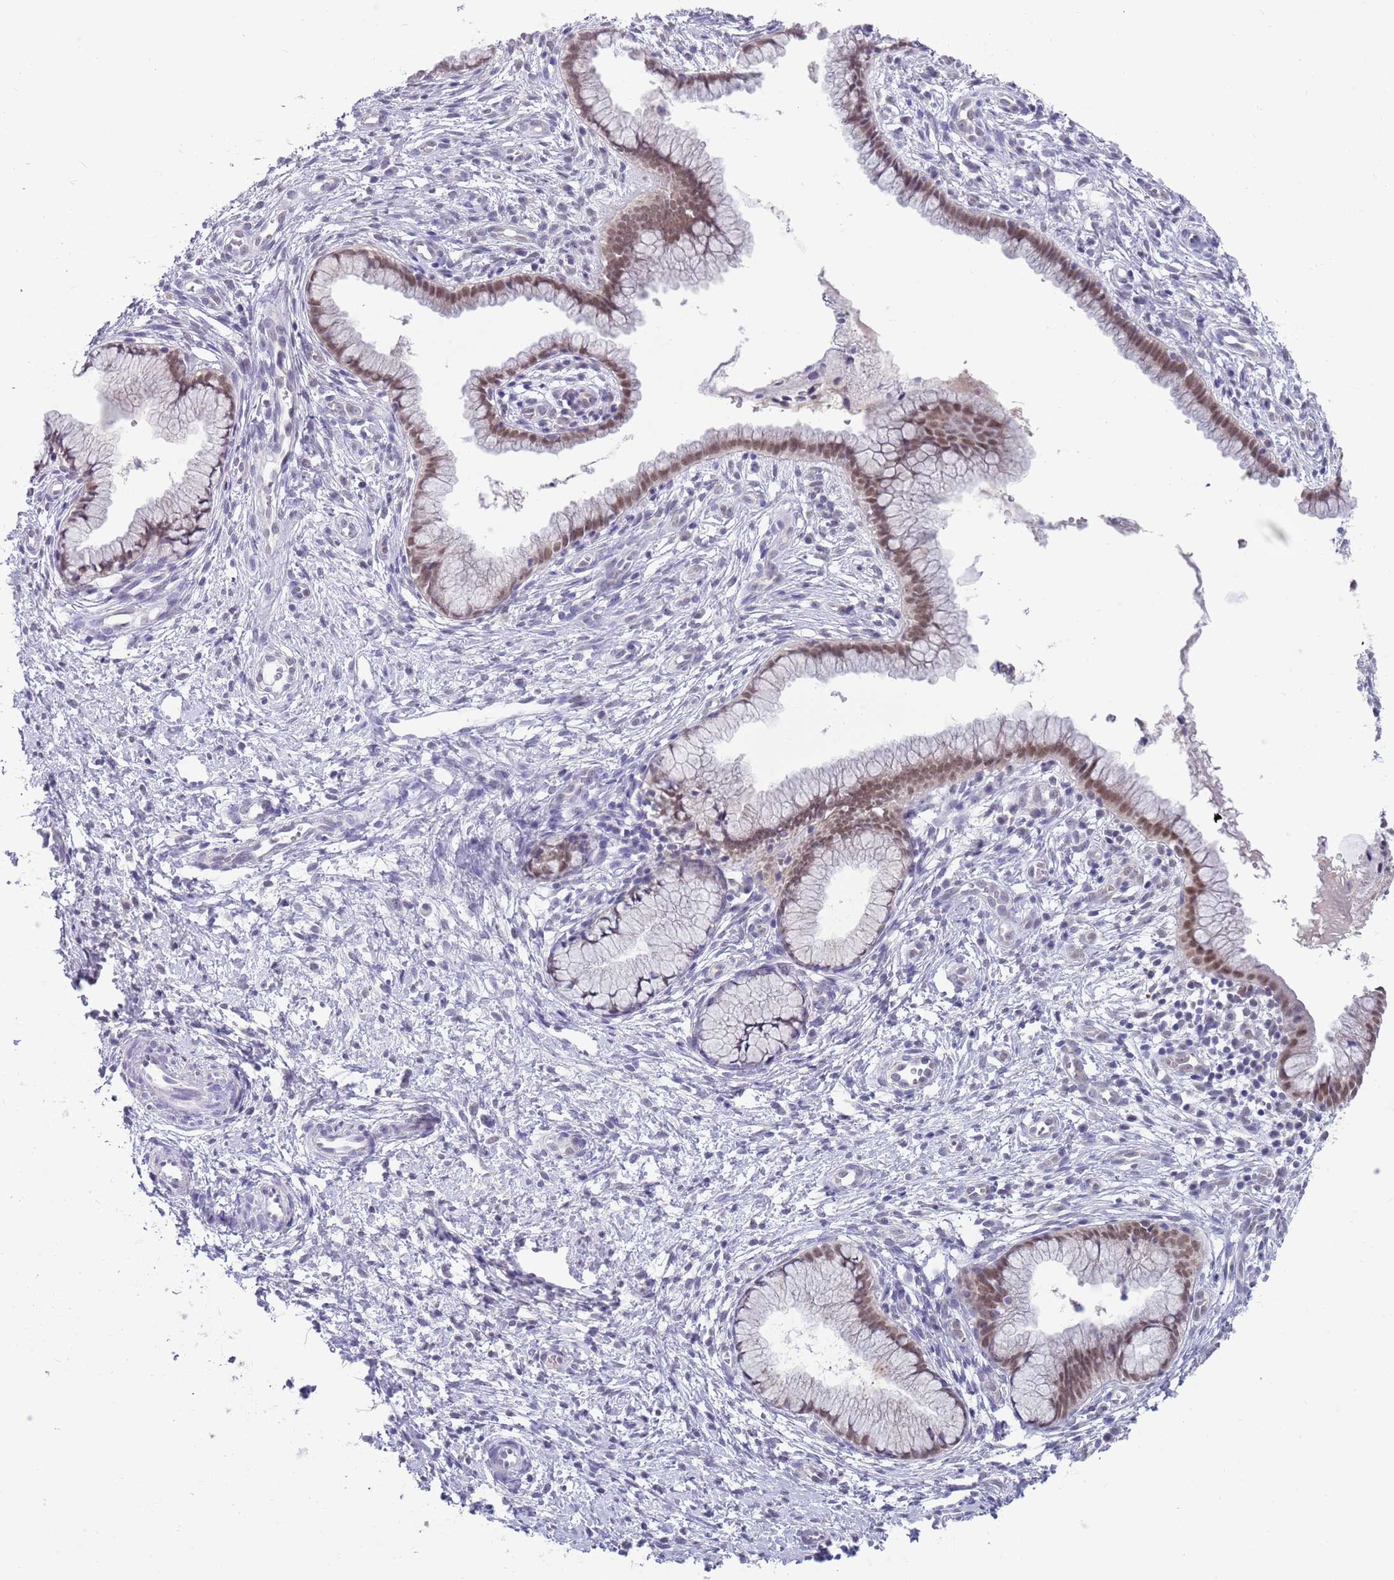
{"staining": {"intensity": "moderate", "quantity": "25%-75%", "location": "nuclear"}, "tissue": "cervix", "cell_type": "Glandular cells", "image_type": "normal", "snomed": [{"axis": "morphology", "description": "Normal tissue, NOS"}, {"axis": "topography", "description": "Cervix"}], "caption": "Immunohistochemistry of benign human cervix demonstrates medium levels of moderate nuclear expression in approximately 25%-75% of glandular cells.", "gene": "SEPHS2", "patient": {"sex": "female", "age": 36}}